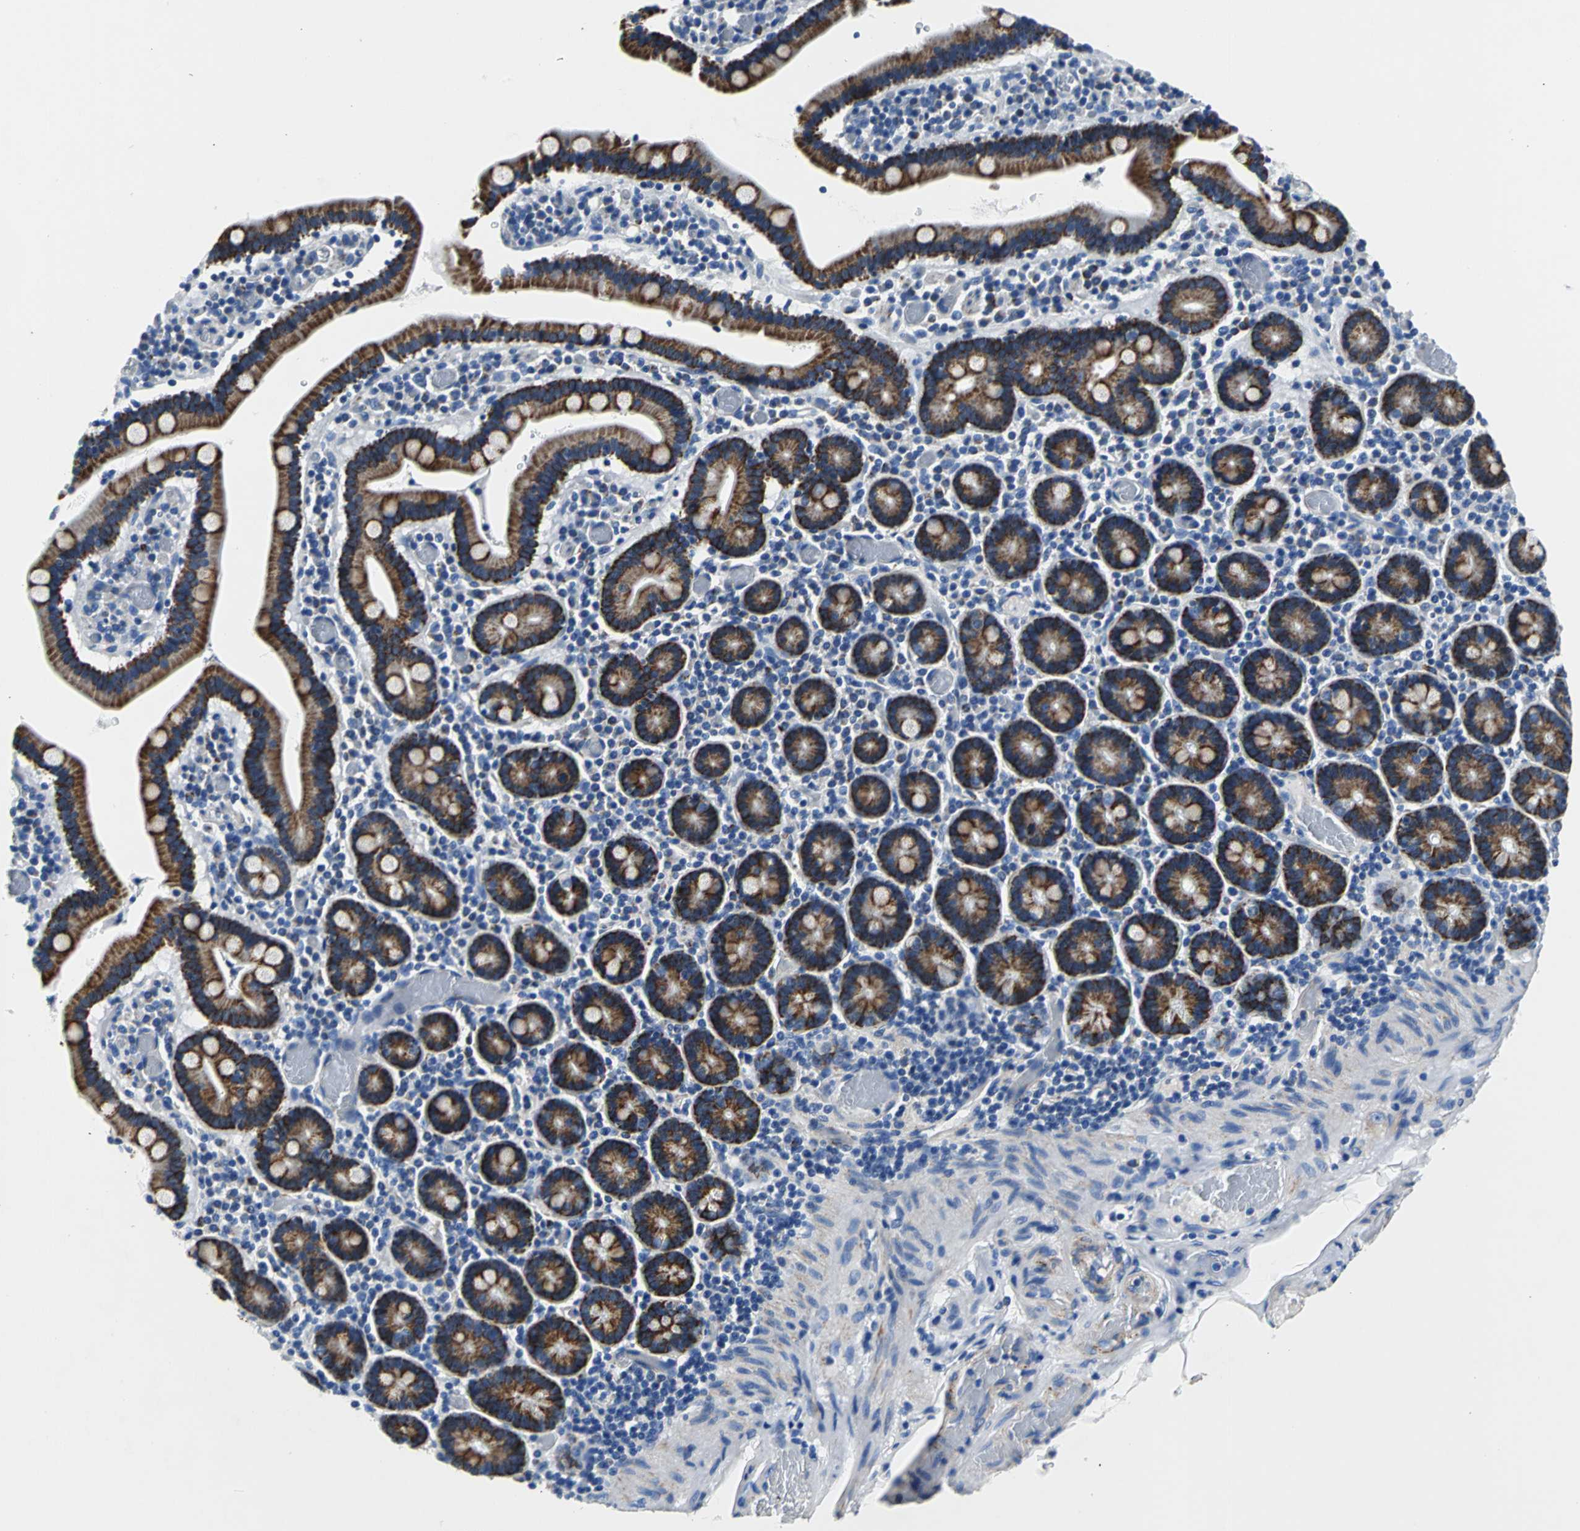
{"staining": {"intensity": "strong", "quantity": ">75%", "location": "cytoplasmic/membranous"}, "tissue": "duodenum", "cell_type": "Glandular cells", "image_type": "normal", "snomed": [{"axis": "morphology", "description": "Normal tissue, NOS"}, {"axis": "topography", "description": "Duodenum"}], "caption": "A micrograph of human duodenum stained for a protein exhibits strong cytoplasmic/membranous brown staining in glandular cells.", "gene": "IFI6", "patient": {"sex": "female", "age": 53}}